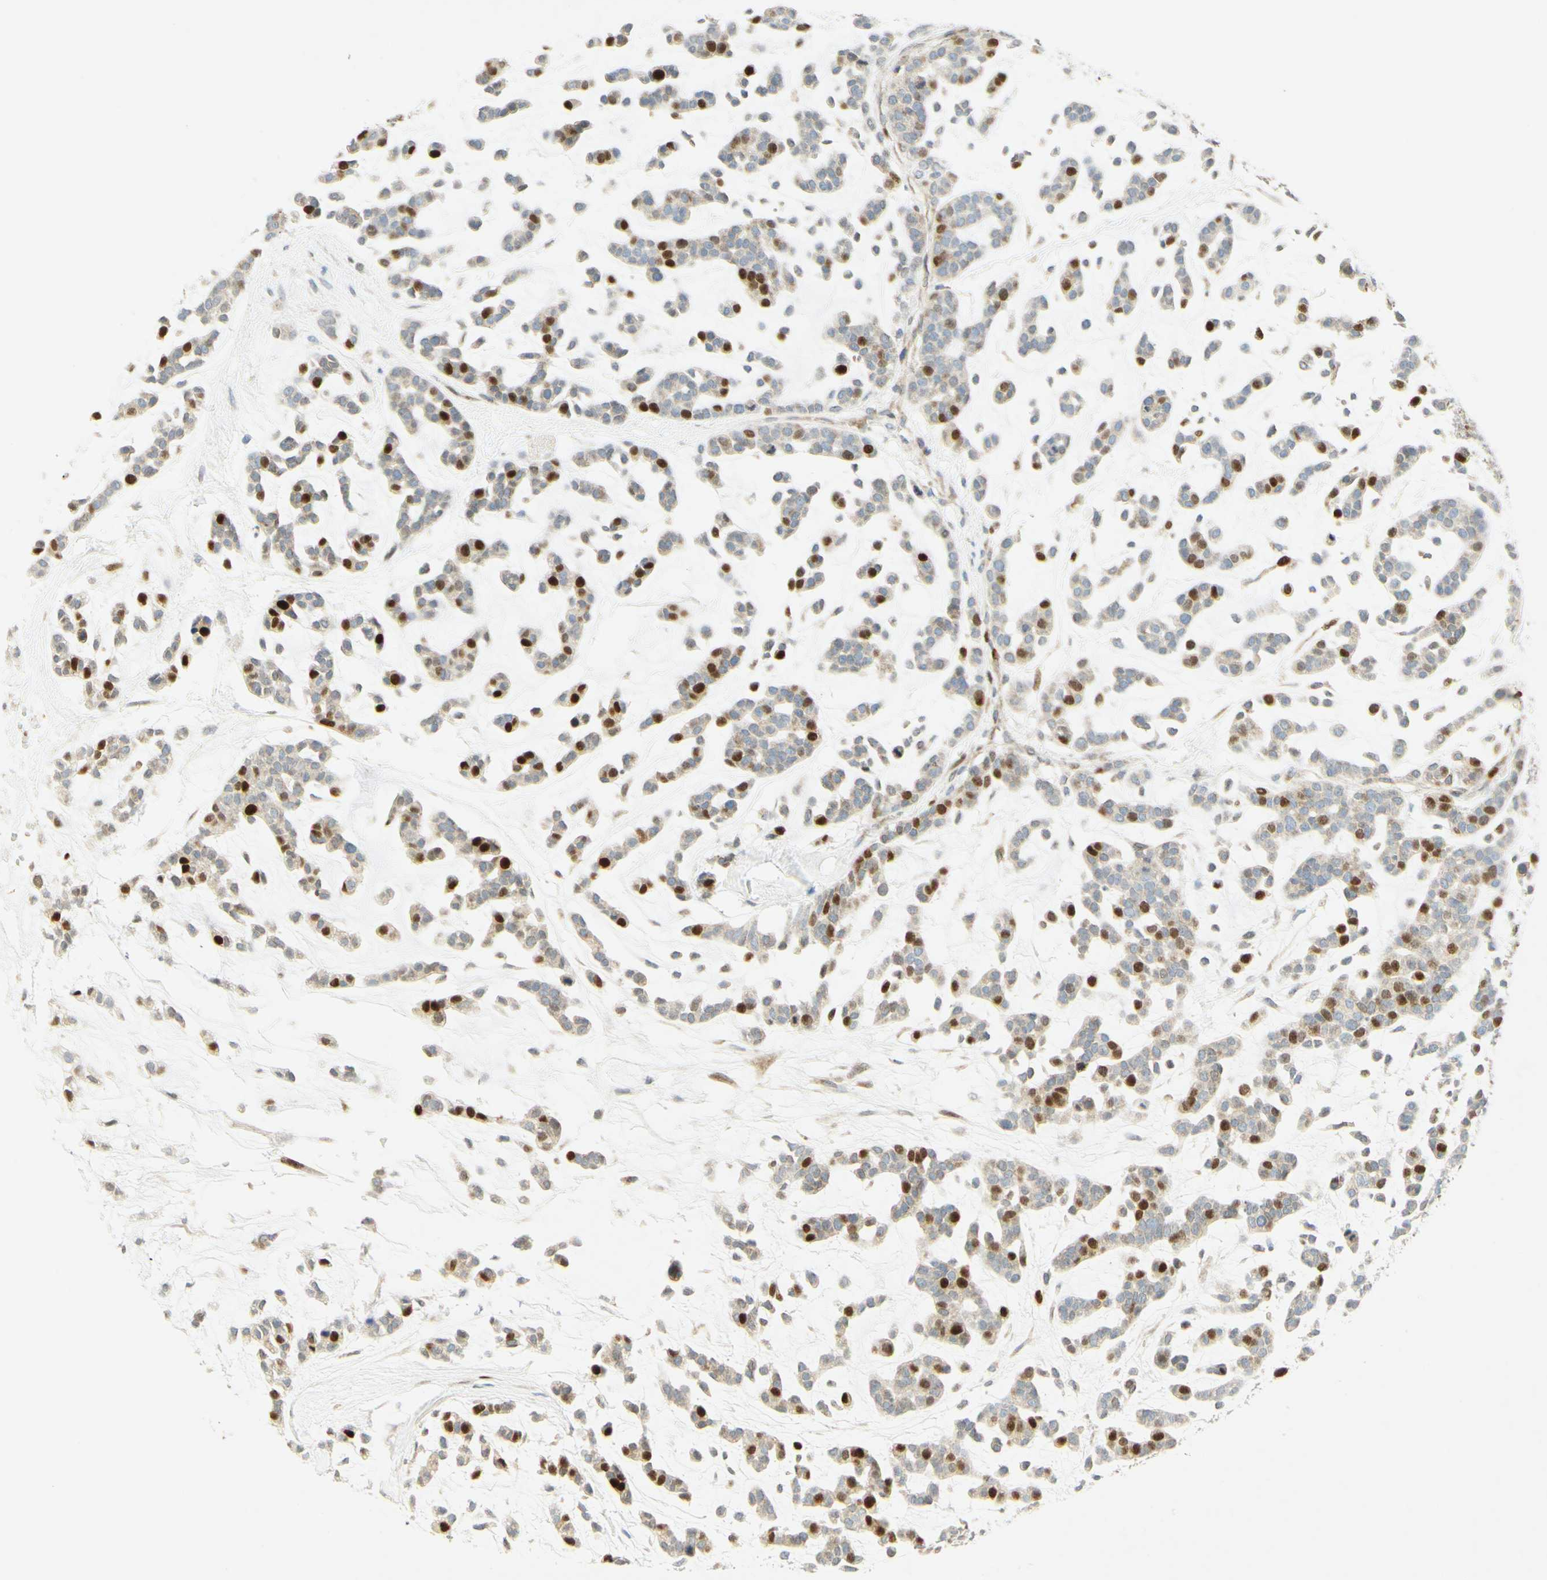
{"staining": {"intensity": "strong", "quantity": "25%-75%", "location": "nuclear"}, "tissue": "head and neck cancer", "cell_type": "Tumor cells", "image_type": "cancer", "snomed": [{"axis": "morphology", "description": "Adenocarcinoma, NOS"}, {"axis": "morphology", "description": "Adenoma, NOS"}, {"axis": "topography", "description": "Head-Neck"}], "caption": "Immunohistochemistry (IHC) histopathology image of human head and neck adenoma stained for a protein (brown), which exhibits high levels of strong nuclear staining in approximately 25%-75% of tumor cells.", "gene": "E2F1", "patient": {"sex": "female", "age": 55}}